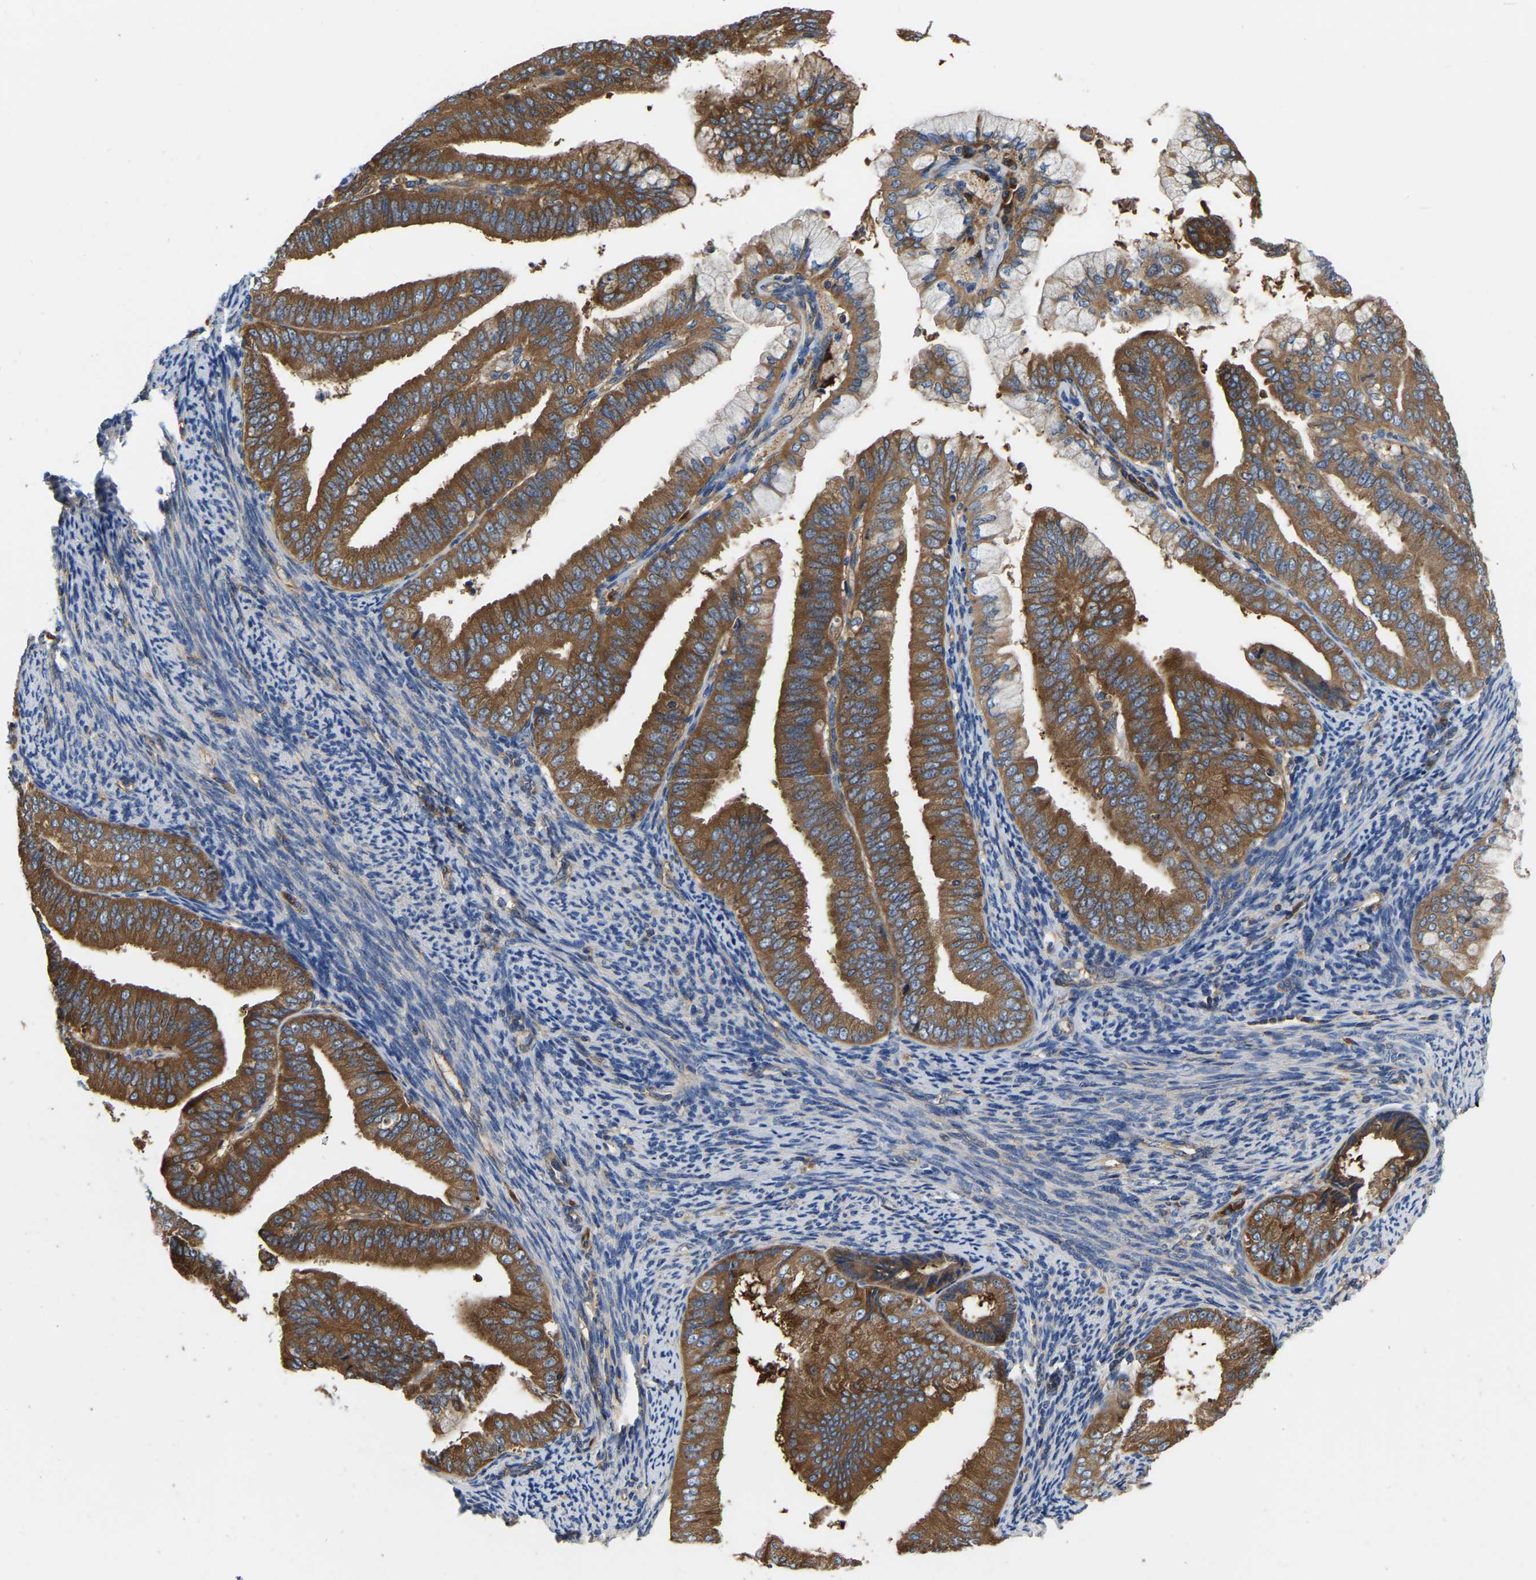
{"staining": {"intensity": "strong", "quantity": ">75%", "location": "cytoplasmic/membranous"}, "tissue": "endometrial cancer", "cell_type": "Tumor cells", "image_type": "cancer", "snomed": [{"axis": "morphology", "description": "Adenocarcinoma, NOS"}, {"axis": "topography", "description": "Endometrium"}], "caption": "Human endometrial cancer (adenocarcinoma) stained with a brown dye exhibits strong cytoplasmic/membranous positive expression in about >75% of tumor cells.", "gene": "GARS1", "patient": {"sex": "female", "age": 63}}